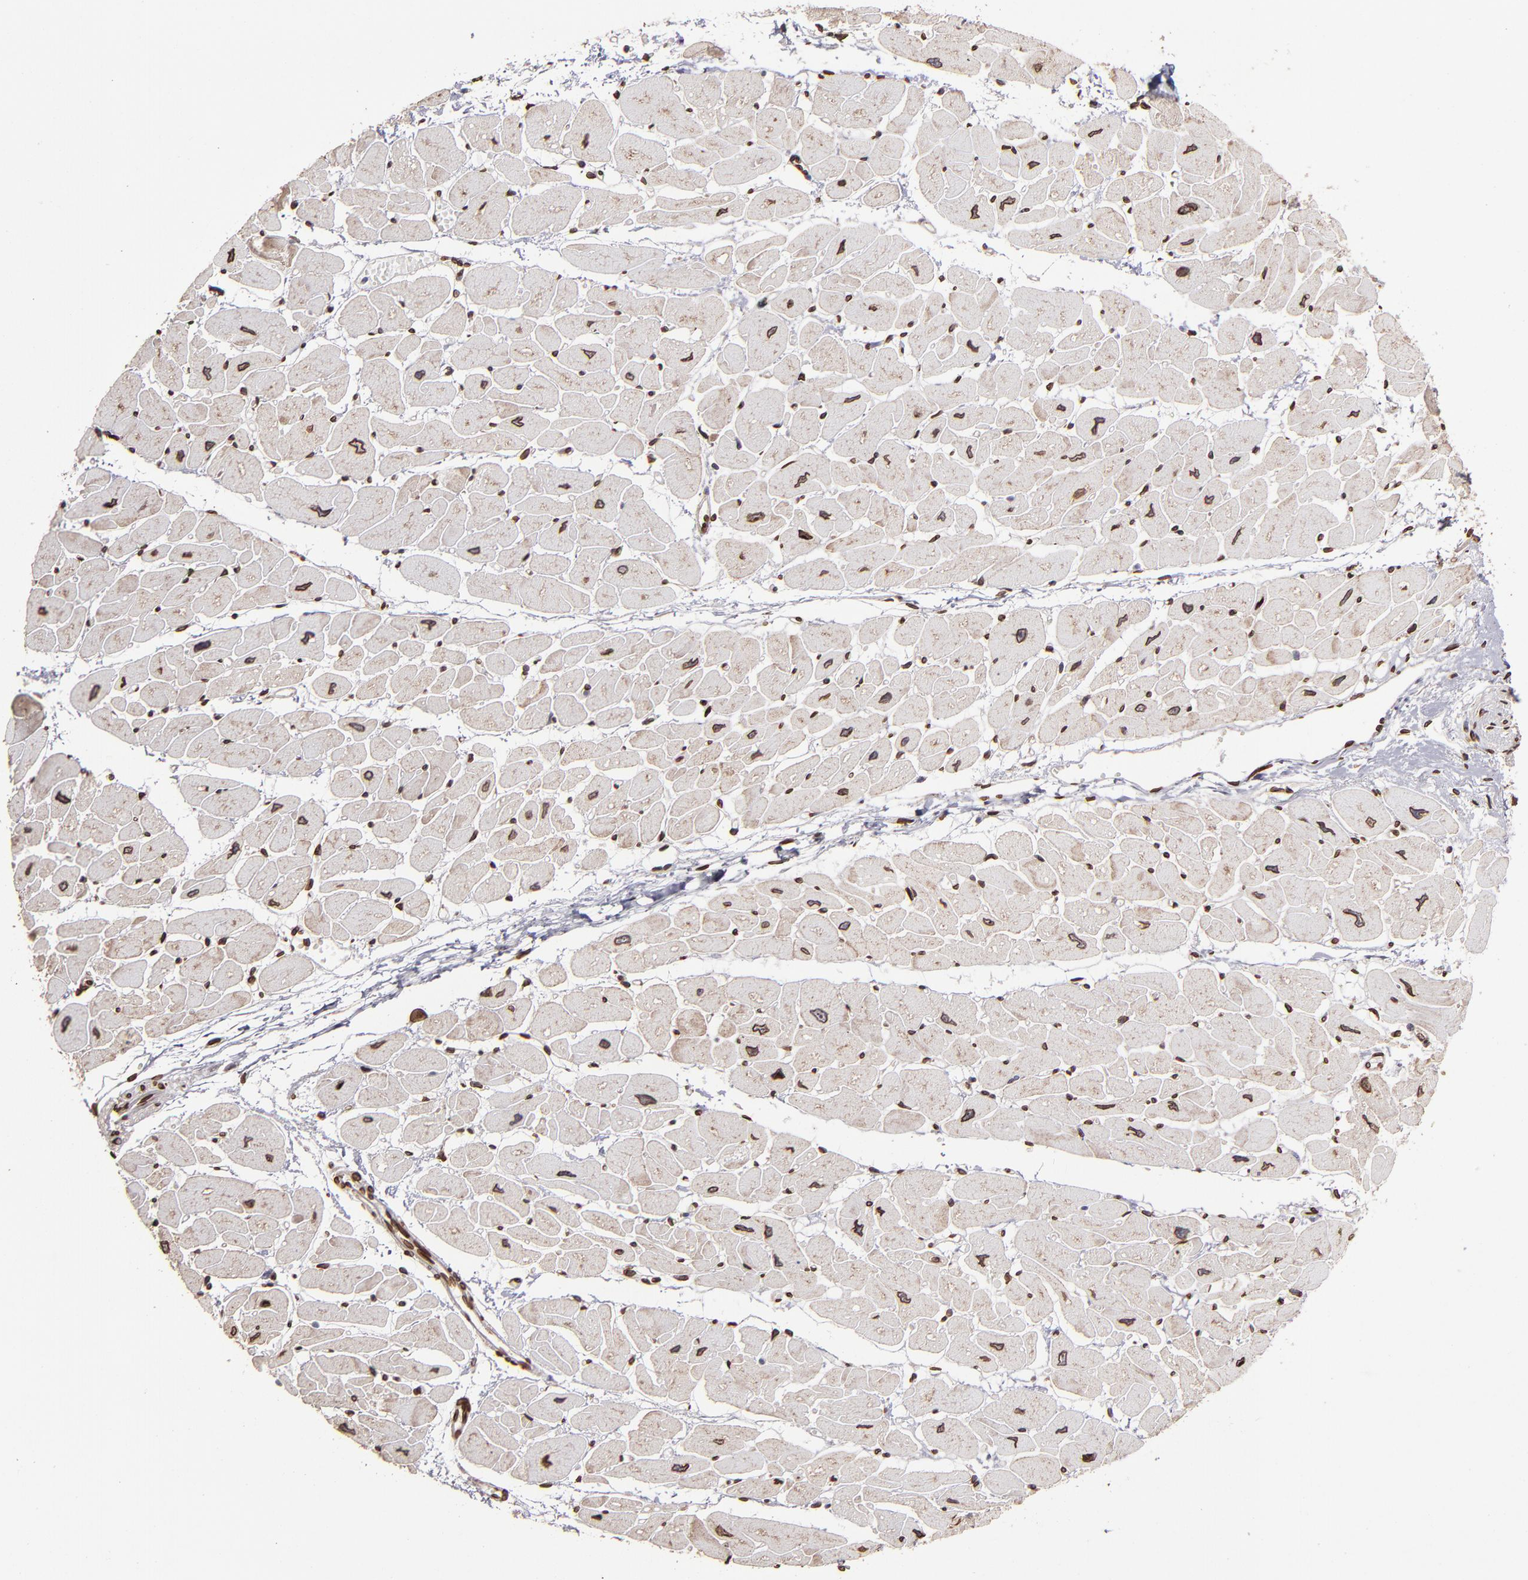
{"staining": {"intensity": "moderate", "quantity": ">75%", "location": "cytoplasmic/membranous,nuclear"}, "tissue": "heart muscle", "cell_type": "Cardiomyocytes", "image_type": "normal", "snomed": [{"axis": "morphology", "description": "Normal tissue, NOS"}, {"axis": "topography", "description": "Heart"}], "caption": "IHC of normal heart muscle demonstrates medium levels of moderate cytoplasmic/membranous,nuclear expression in about >75% of cardiomyocytes. The staining was performed using DAB (3,3'-diaminobenzidine), with brown indicating positive protein expression. Nuclei are stained blue with hematoxylin.", "gene": "PUM3", "patient": {"sex": "female", "age": 54}}